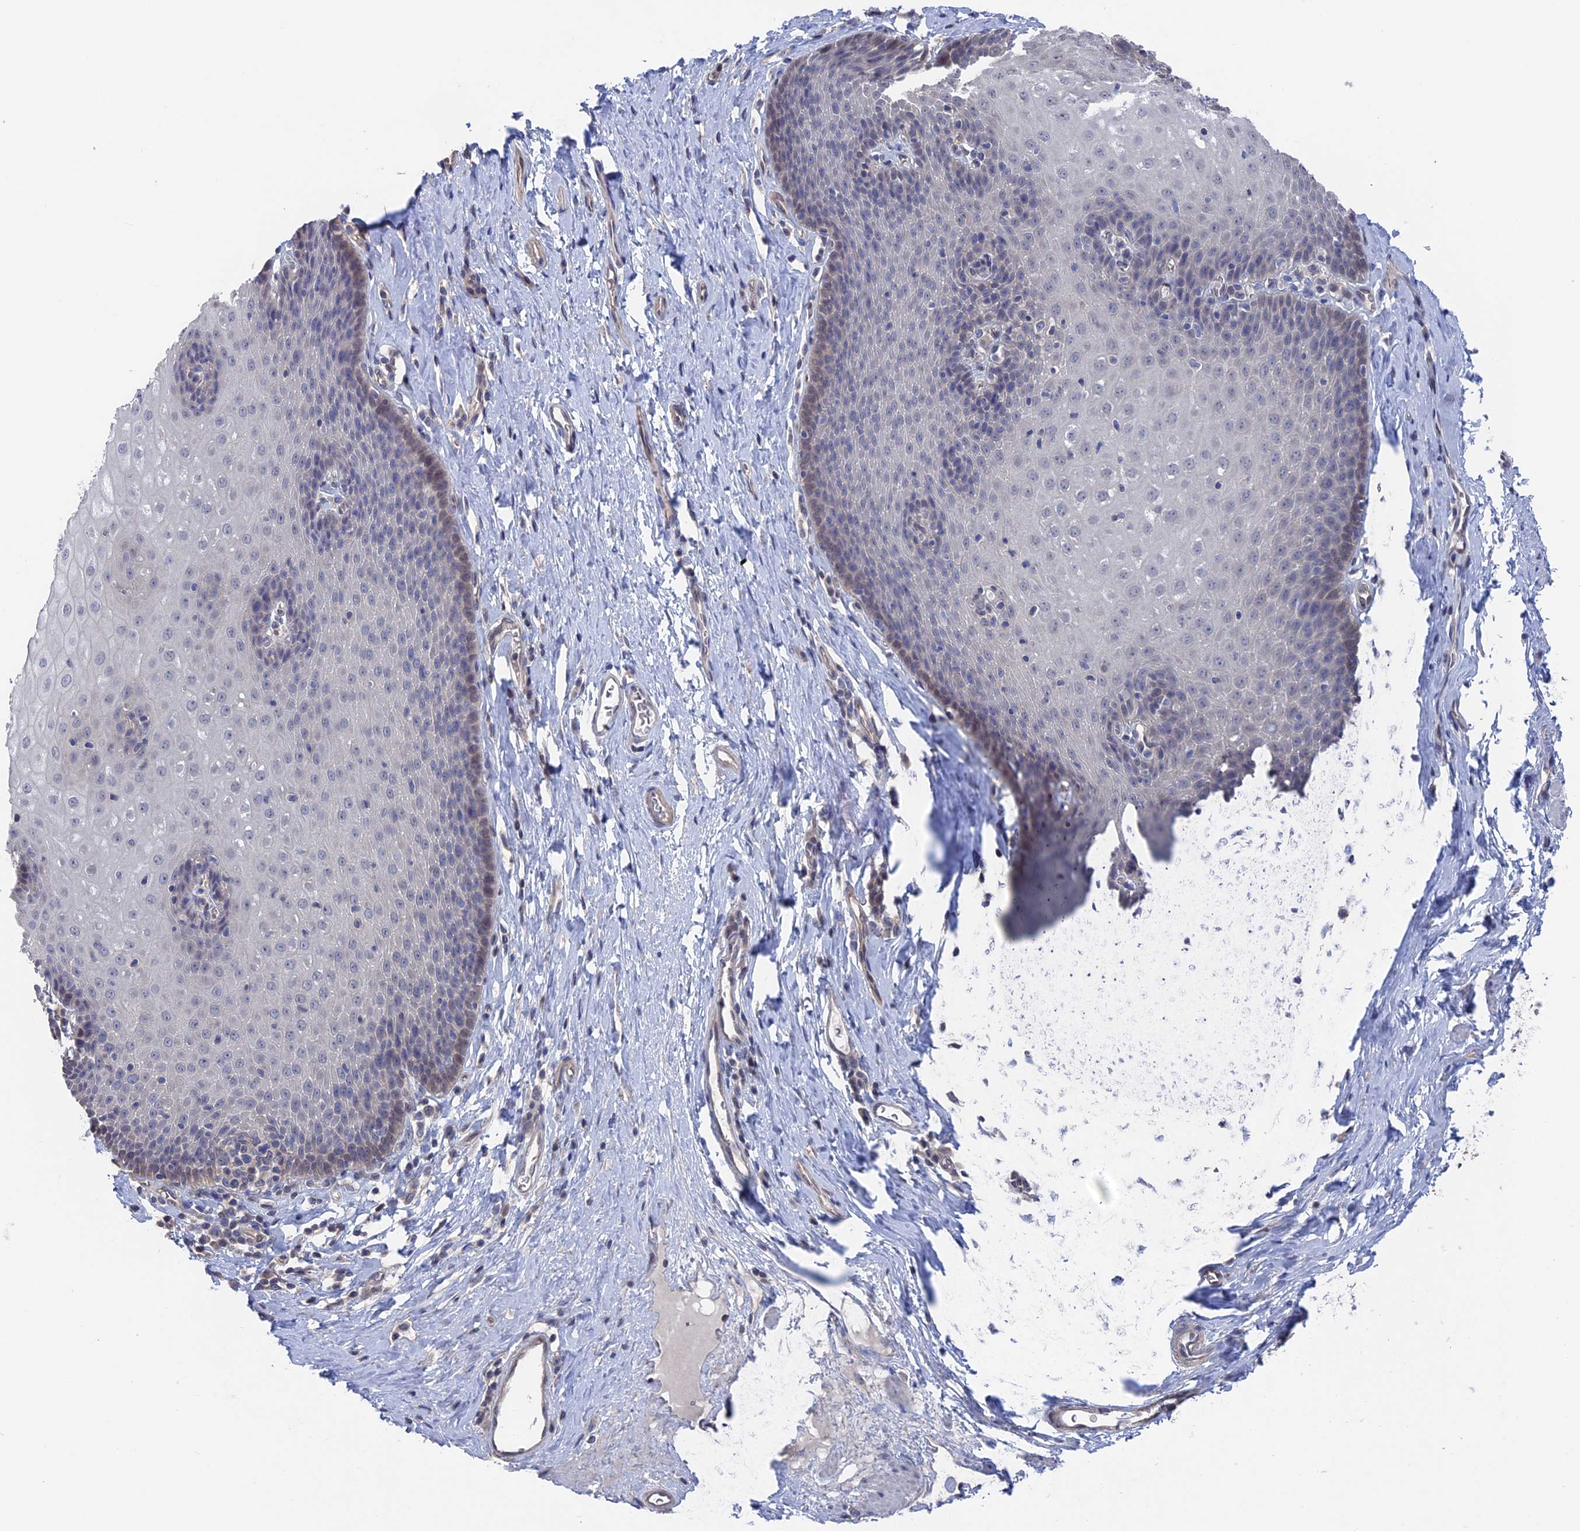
{"staining": {"intensity": "weak", "quantity": "<25%", "location": "cytoplasmic/membranous,nuclear"}, "tissue": "esophagus", "cell_type": "Squamous epithelial cells", "image_type": "normal", "snomed": [{"axis": "morphology", "description": "Normal tissue, NOS"}, {"axis": "topography", "description": "Esophagus"}], "caption": "There is no significant expression in squamous epithelial cells of esophagus. (Brightfield microscopy of DAB IHC at high magnification).", "gene": "NUTF2", "patient": {"sex": "female", "age": 61}}